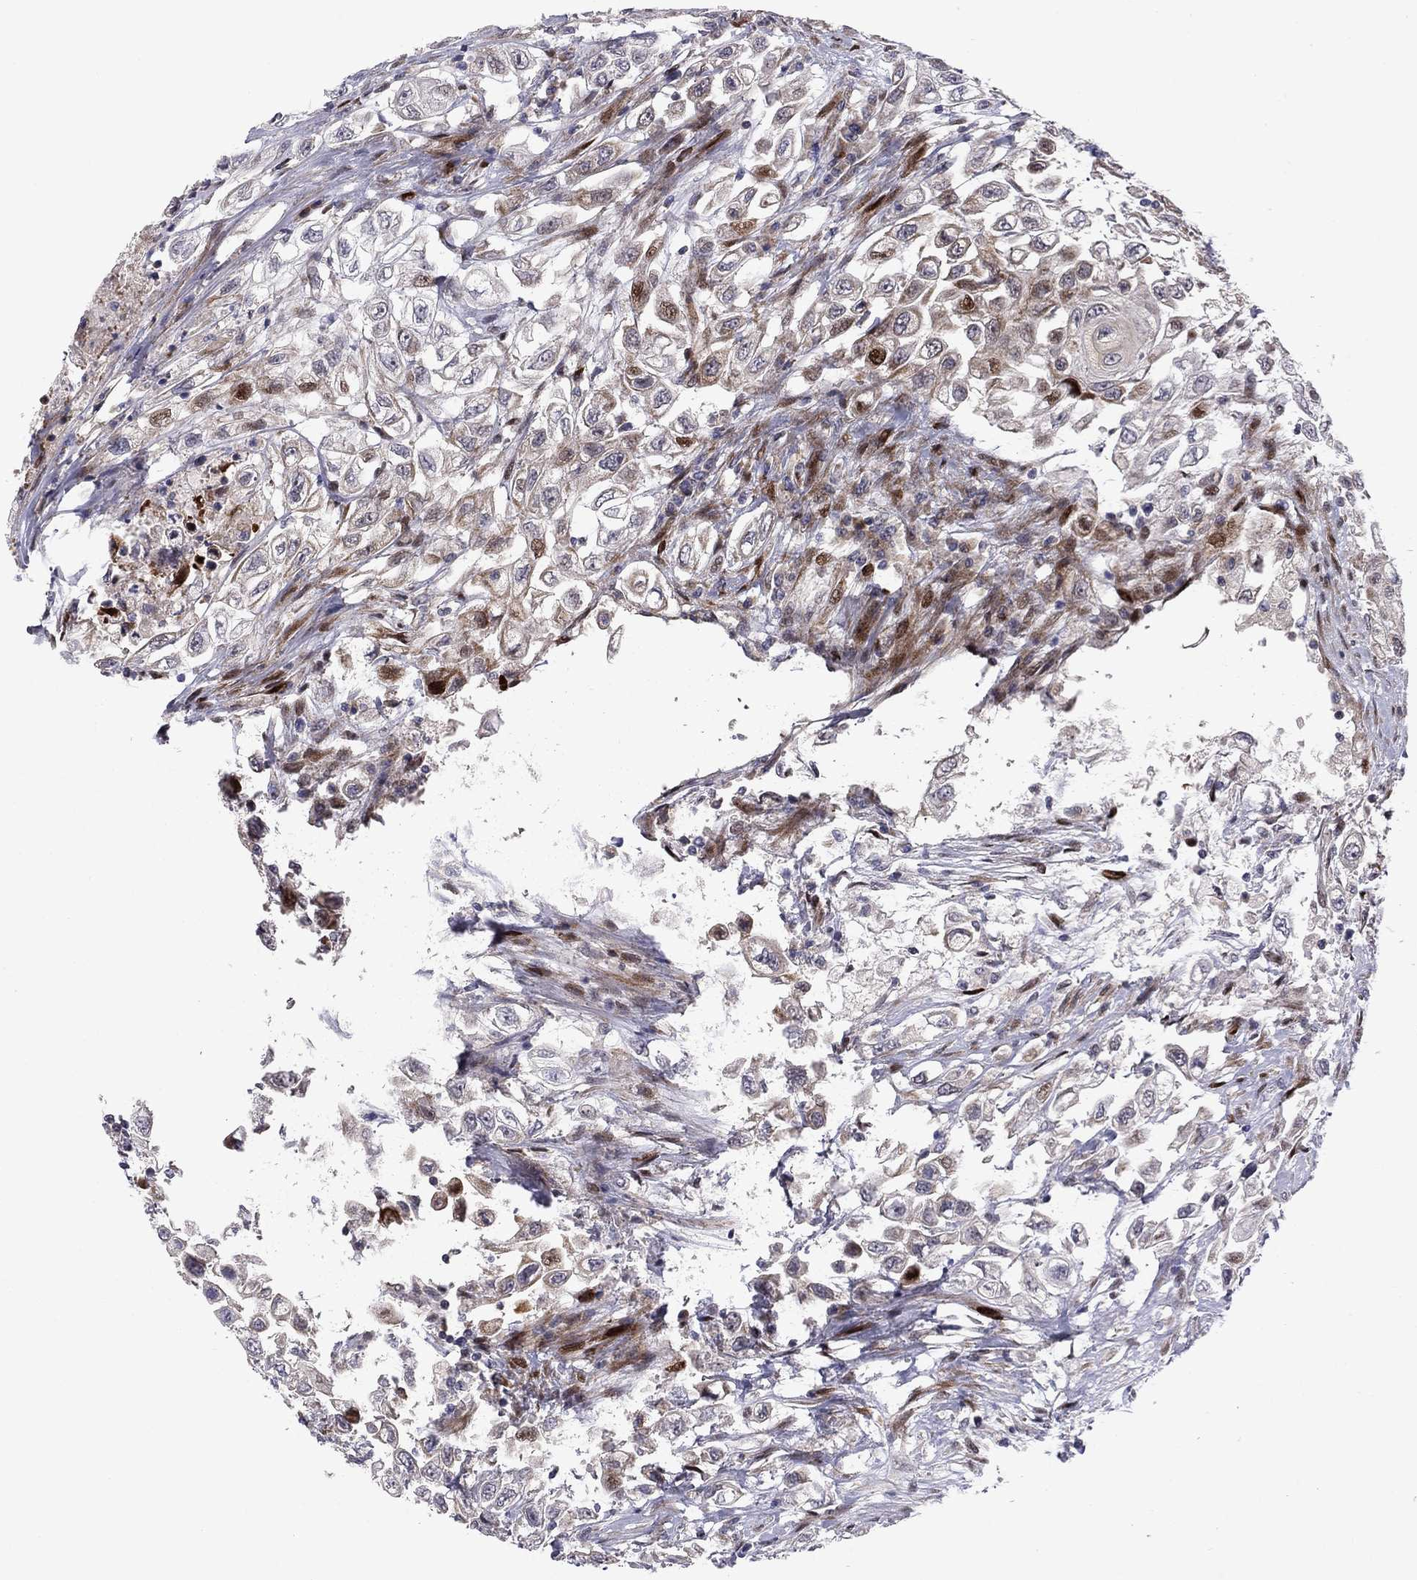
{"staining": {"intensity": "moderate", "quantity": "<25%", "location": "cytoplasmic/membranous"}, "tissue": "urothelial cancer", "cell_type": "Tumor cells", "image_type": "cancer", "snomed": [{"axis": "morphology", "description": "Urothelial carcinoma, High grade"}, {"axis": "topography", "description": "Urinary bladder"}], "caption": "Moderate cytoplasmic/membranous staining for a protein is present in about <25% of tumor cells of urothelial cancer using immunohistochemistry (IHC).", "gene": "MIOS", "patient": {"sex": "female", "age": 56}}